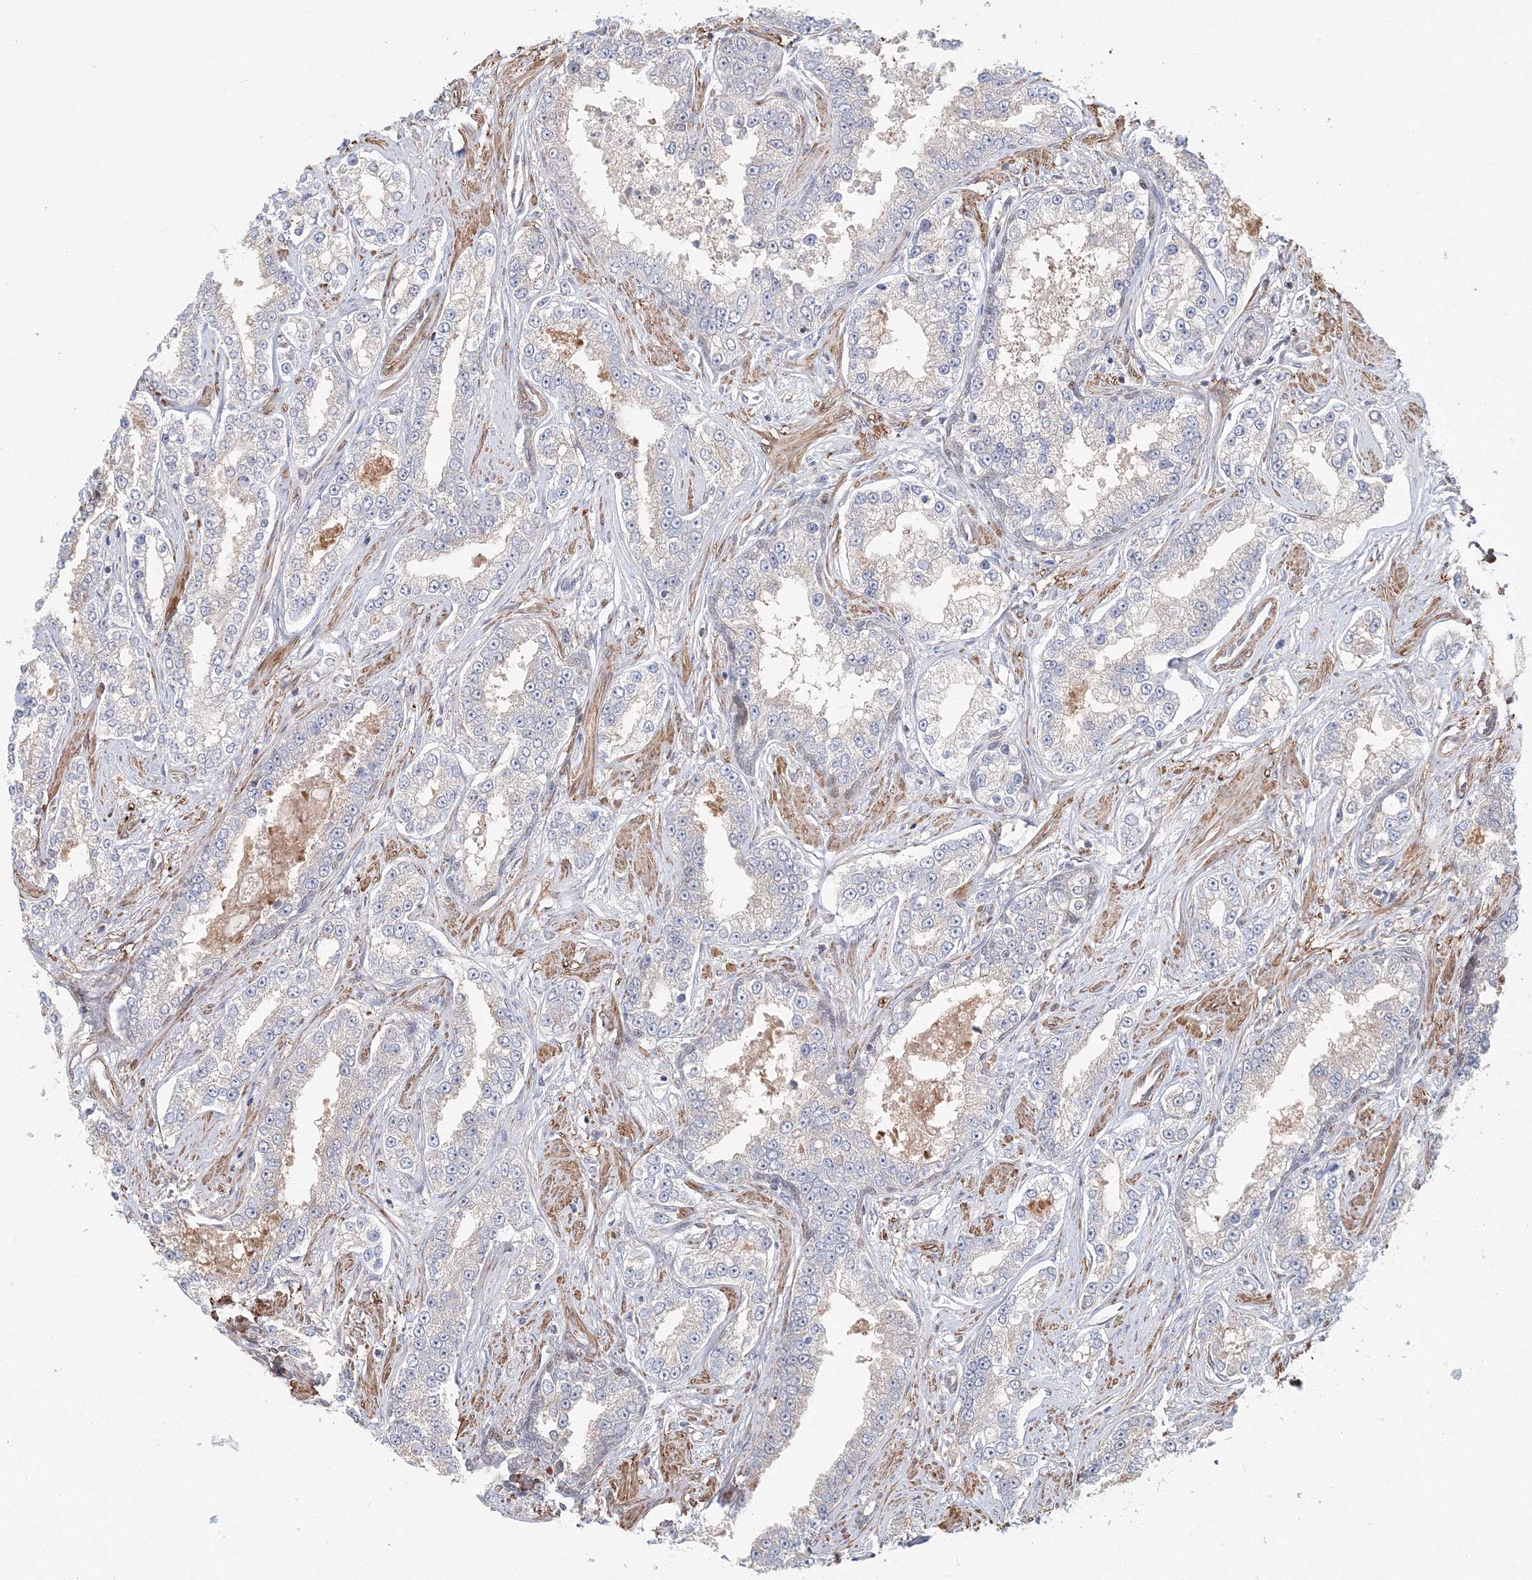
{"staining": {"intensity": "negative", "quantity": "none", "location": "none"}, "tissue": "prostate cancer", "cell_type": "Tumor cells", "image_type": "cancer", "snomed": [{"axis": "morphology", "description": "Normal tissue, NOS"}, {"axis": "morphology", "description": "Adenocarcinoma, High grade"}, {"axis": "topography", "description": "Prostate"}], "caption": "Tumor cells are negative for protein expression in human prostate adenocarcinoma (high-grade).", "gene": "ARHGAP21", "patient": {"sex": "male", "age": 83}}